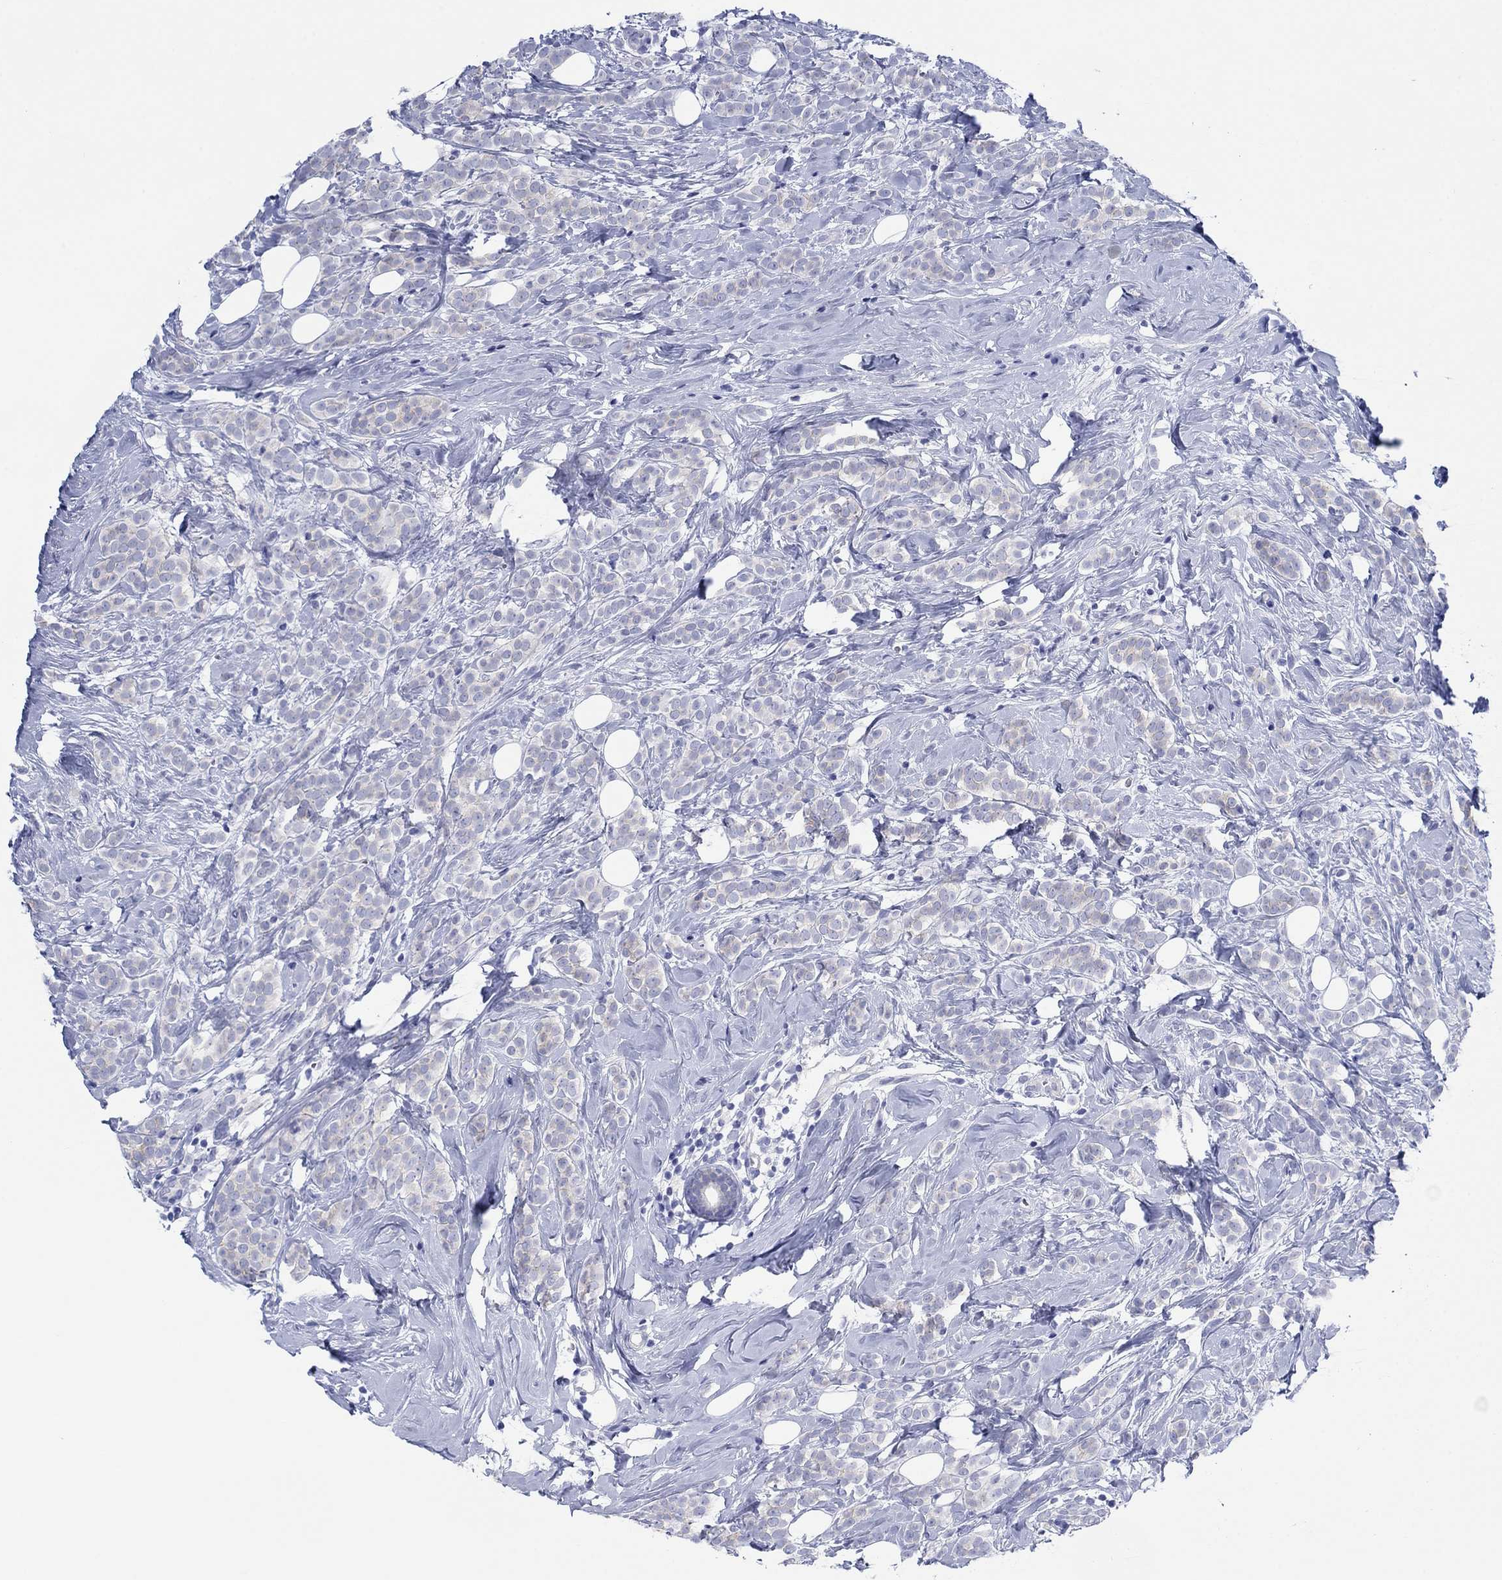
{"staining": {"intensity": "negative", "quantity": "none", "location": "none"}, "tissue": "breast cancer", "cell_type": "Tumor cells", "image_type": "cancer", "snomed": [{"axis": "morphology", "description": "Lobular carcinoma"}, {"axis": "topography", "description": "Breast"}], "caption": "This is an immunohistochemistry photomicrograph of human breast cancer. There is no positivity in tumor cells.", "gene": "ATP1B1", "patient": {"sex": "female", "age": 49}}